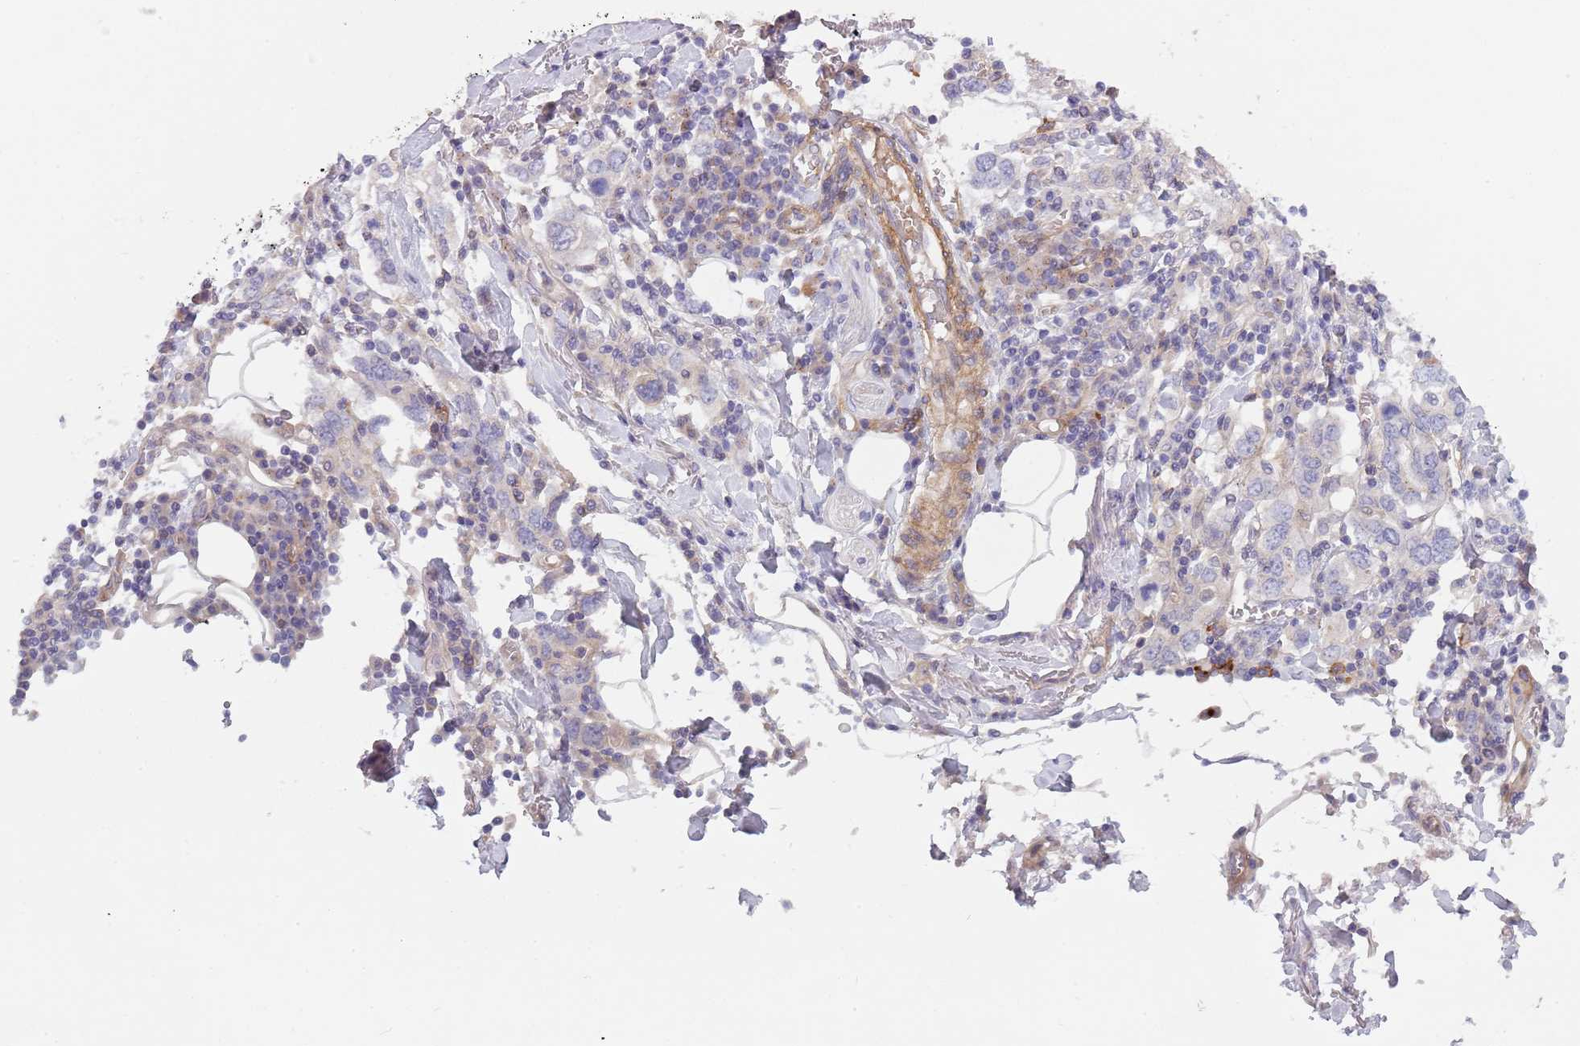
{"staining": {"intensity": "negative", "quantity": "none", "location": "none"}, "tissue": "stomach cancer", "cell_type": "Tumor cells", "image_type": "cancer", "snomed": [{"axis": "morphology", "description": "Adenocarcinoma, NOS"}, {"axis": "topography", "description": "Stomach, upper"}, {"axis": "topography", "description": "Stomach"}], "caption": "Tumor cells show no significant protein expression in stomach cancer (adenocarcinoma). The staining is performed using DAB brown chromogen with nuclei counter-stained in using hematoxylin.", "gene": "TINAGL1", "patient": {"sex": "male", "age": 62}}